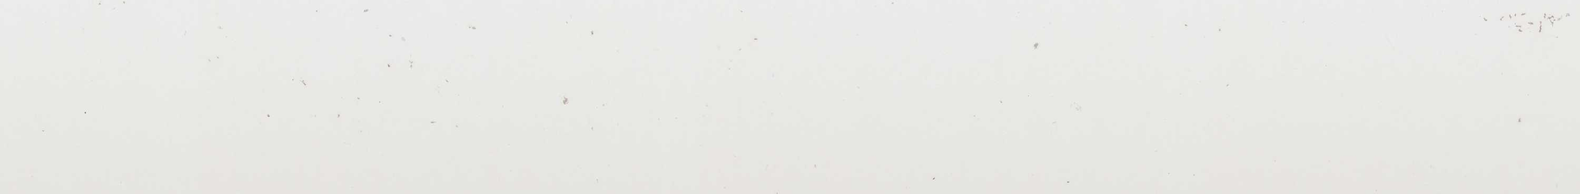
{"staining": {"intensity": "moderate", "quantity": ">75%", "location": "cytoplasmic/membranous"}, "tissue": "adipose tissue", "cell_type": "Adipocytes", "image_type": "normal", "snomed": [{"axis": "morphology", "description": "Normal tissue, NOS"}, {"axis": "topography", "description": "Breast"}, {"axis": "topography", "description": "Soft tissue"}], "caption": "This photomicrograph shows immunohistochemistry (IHC) staining of benign adipose tissue, with medium moderate cytoplasmic/membranous expression in about >75% of adipocytes.", "gene": "ALDH4A1", "patient": {"sex": "female", "age": 25}}